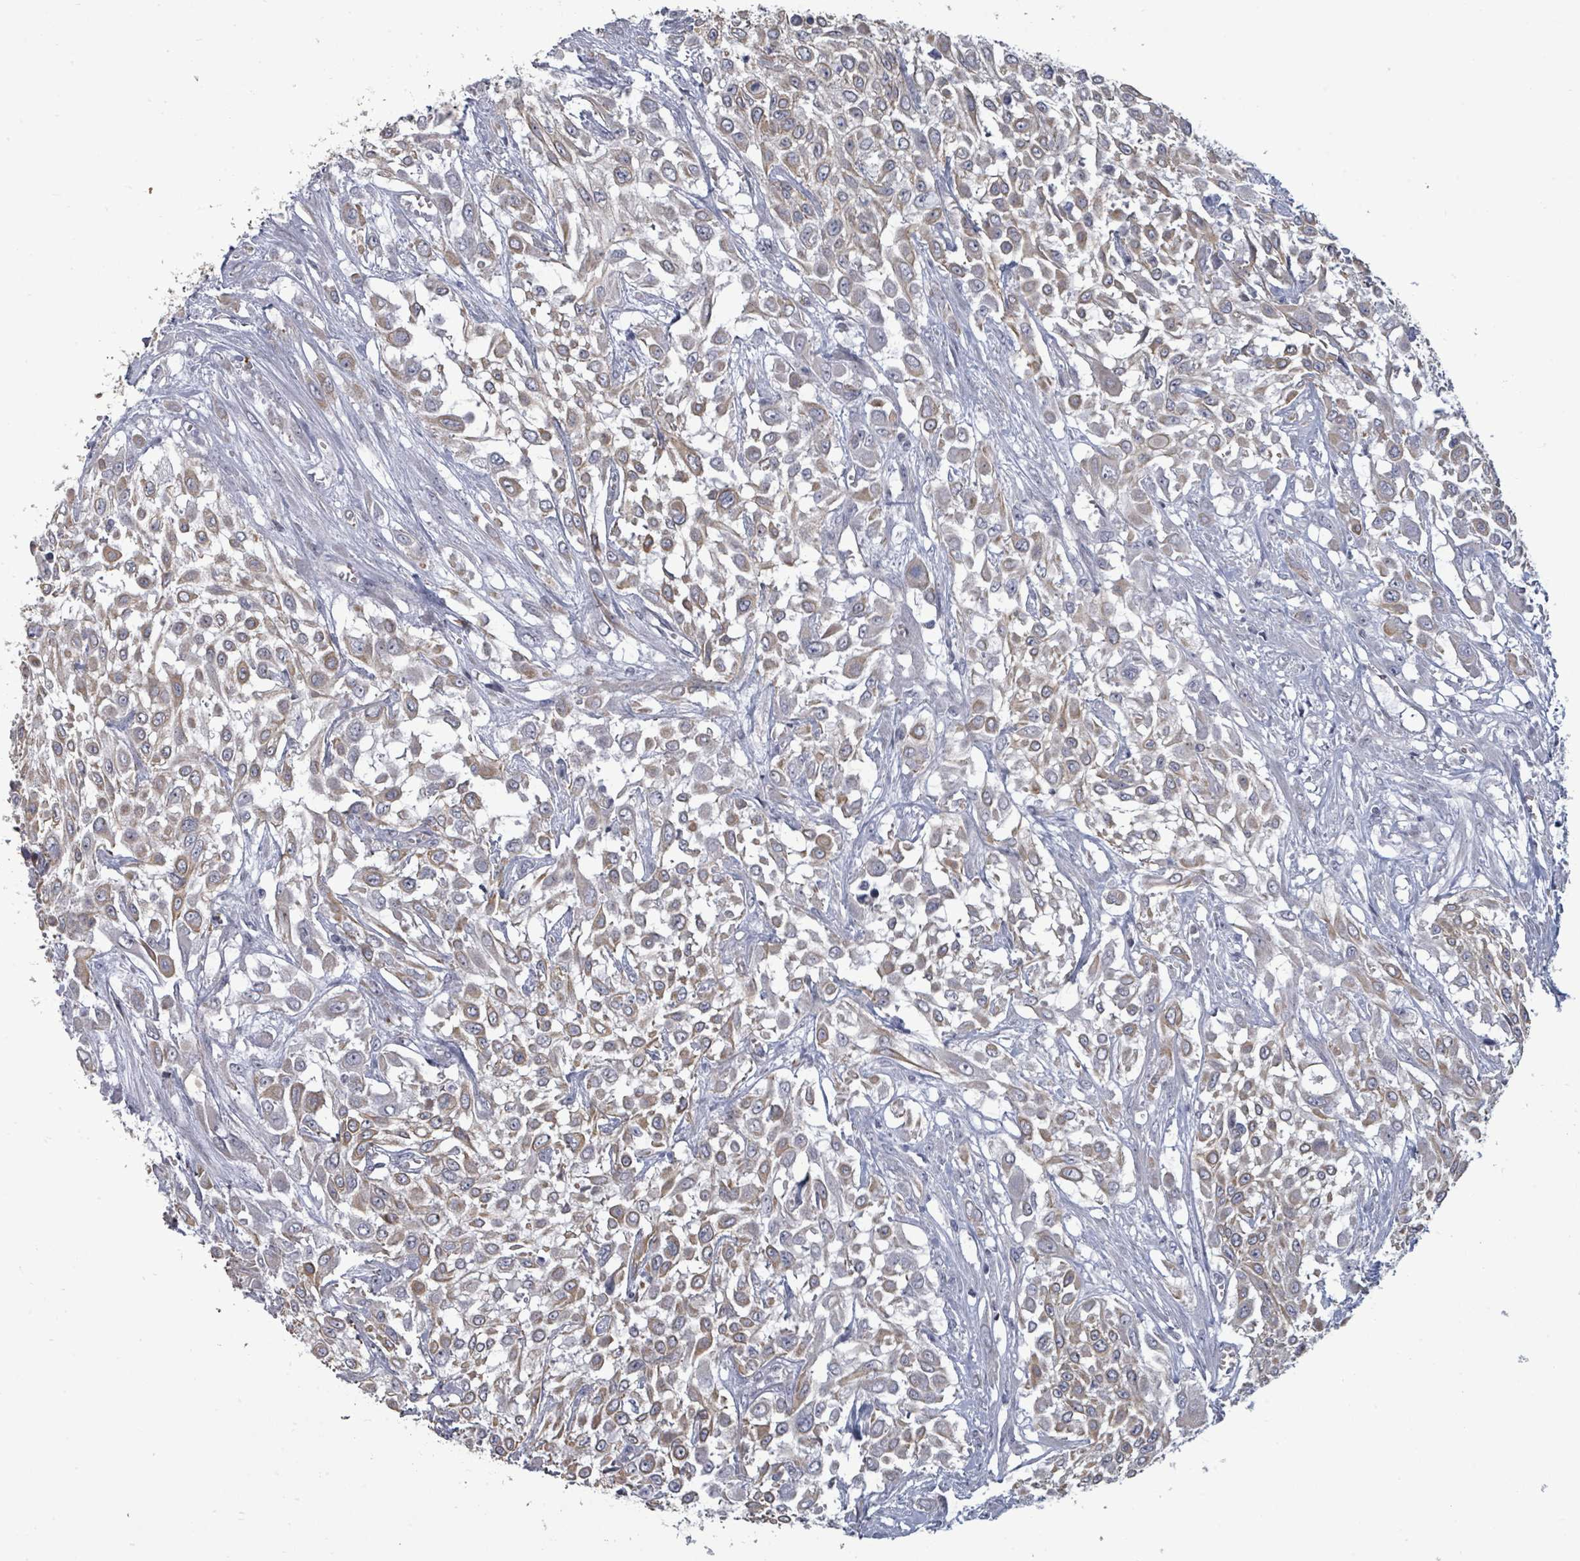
{"staining": {"intensity": "weak", "quantity": "25%-75%", "location": "cytoplasmic/membranous"}, "tissue": "urothelial cancer", "cell_type": "Tumor cells", "image_type": "cancer", "snomed": [{"axis": "morphology", "description": "Urothelial carcinoma, High grade"}, {"axis": "topography", "description": "Urinary bladder"}], "caption": "Immunohistochemical staining of human urothelial cancer exhibits low levels of weak cytoplasmic/membranous positivity in about 25%-75% of tumor cells. (DAB (3,3'-diaminobenzidine) = brown stain, brightfield microscopy at high magnification).", "gene": "ASB12", "patient": {"sex": "male", "age": 57}}